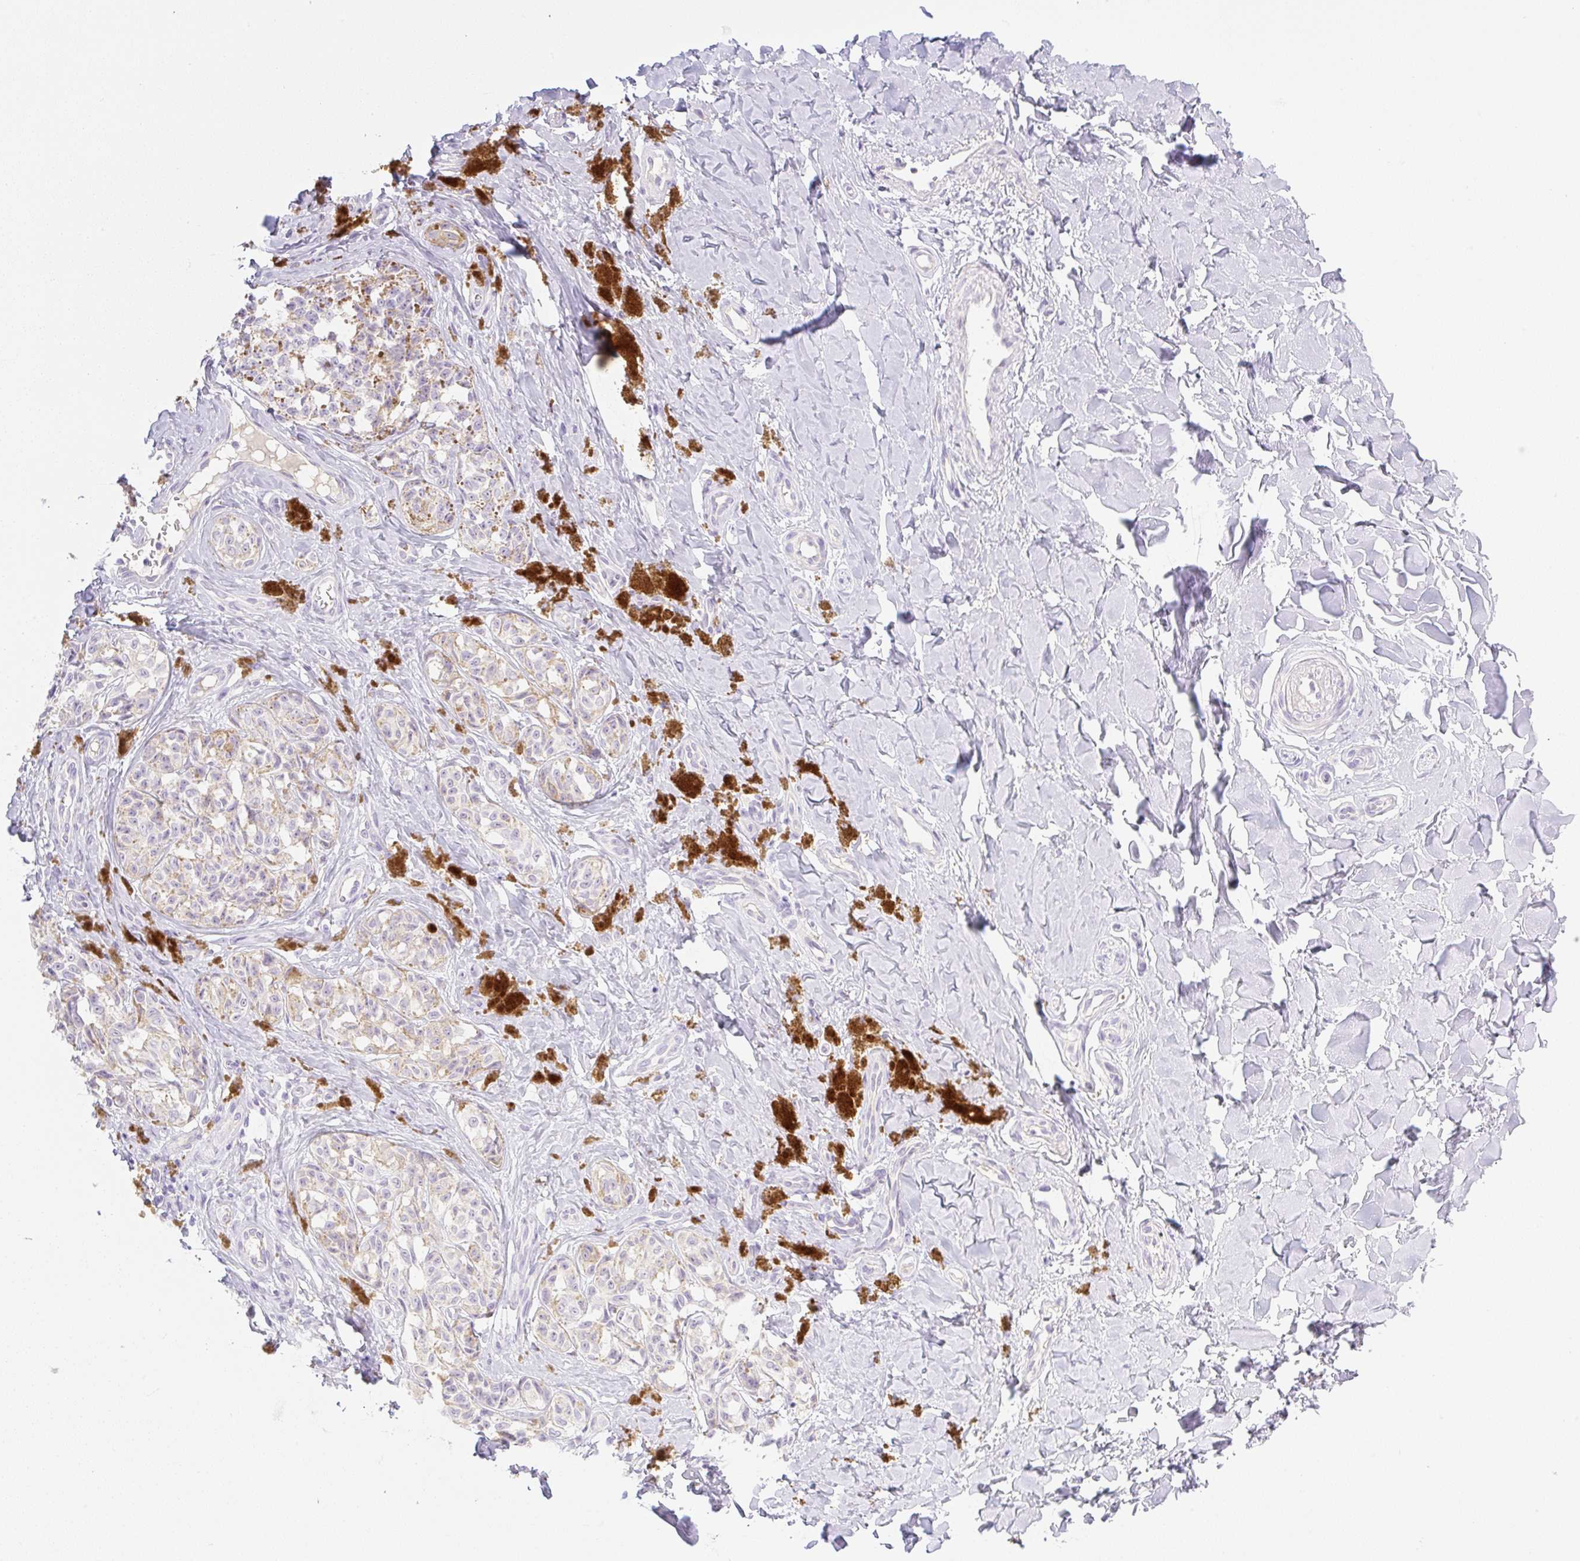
{"staining": {"intensity": "negative", "quantity": "none", "location": "none"}, "tissue": "melanoma", "cell_type": "Tumor cells", "image_type": "cancer", "snomed": [{"axis": "morphology", "description": "Malignant melanoma, NOS"}, {"axis": "topography", "description": "Skin"}], "caption": "Melanoma was stained to show a protein in brown. There is no significant expression in tumor cells.", "gene": "MIA2", "patient": {"sex": "female", "age": 65}}